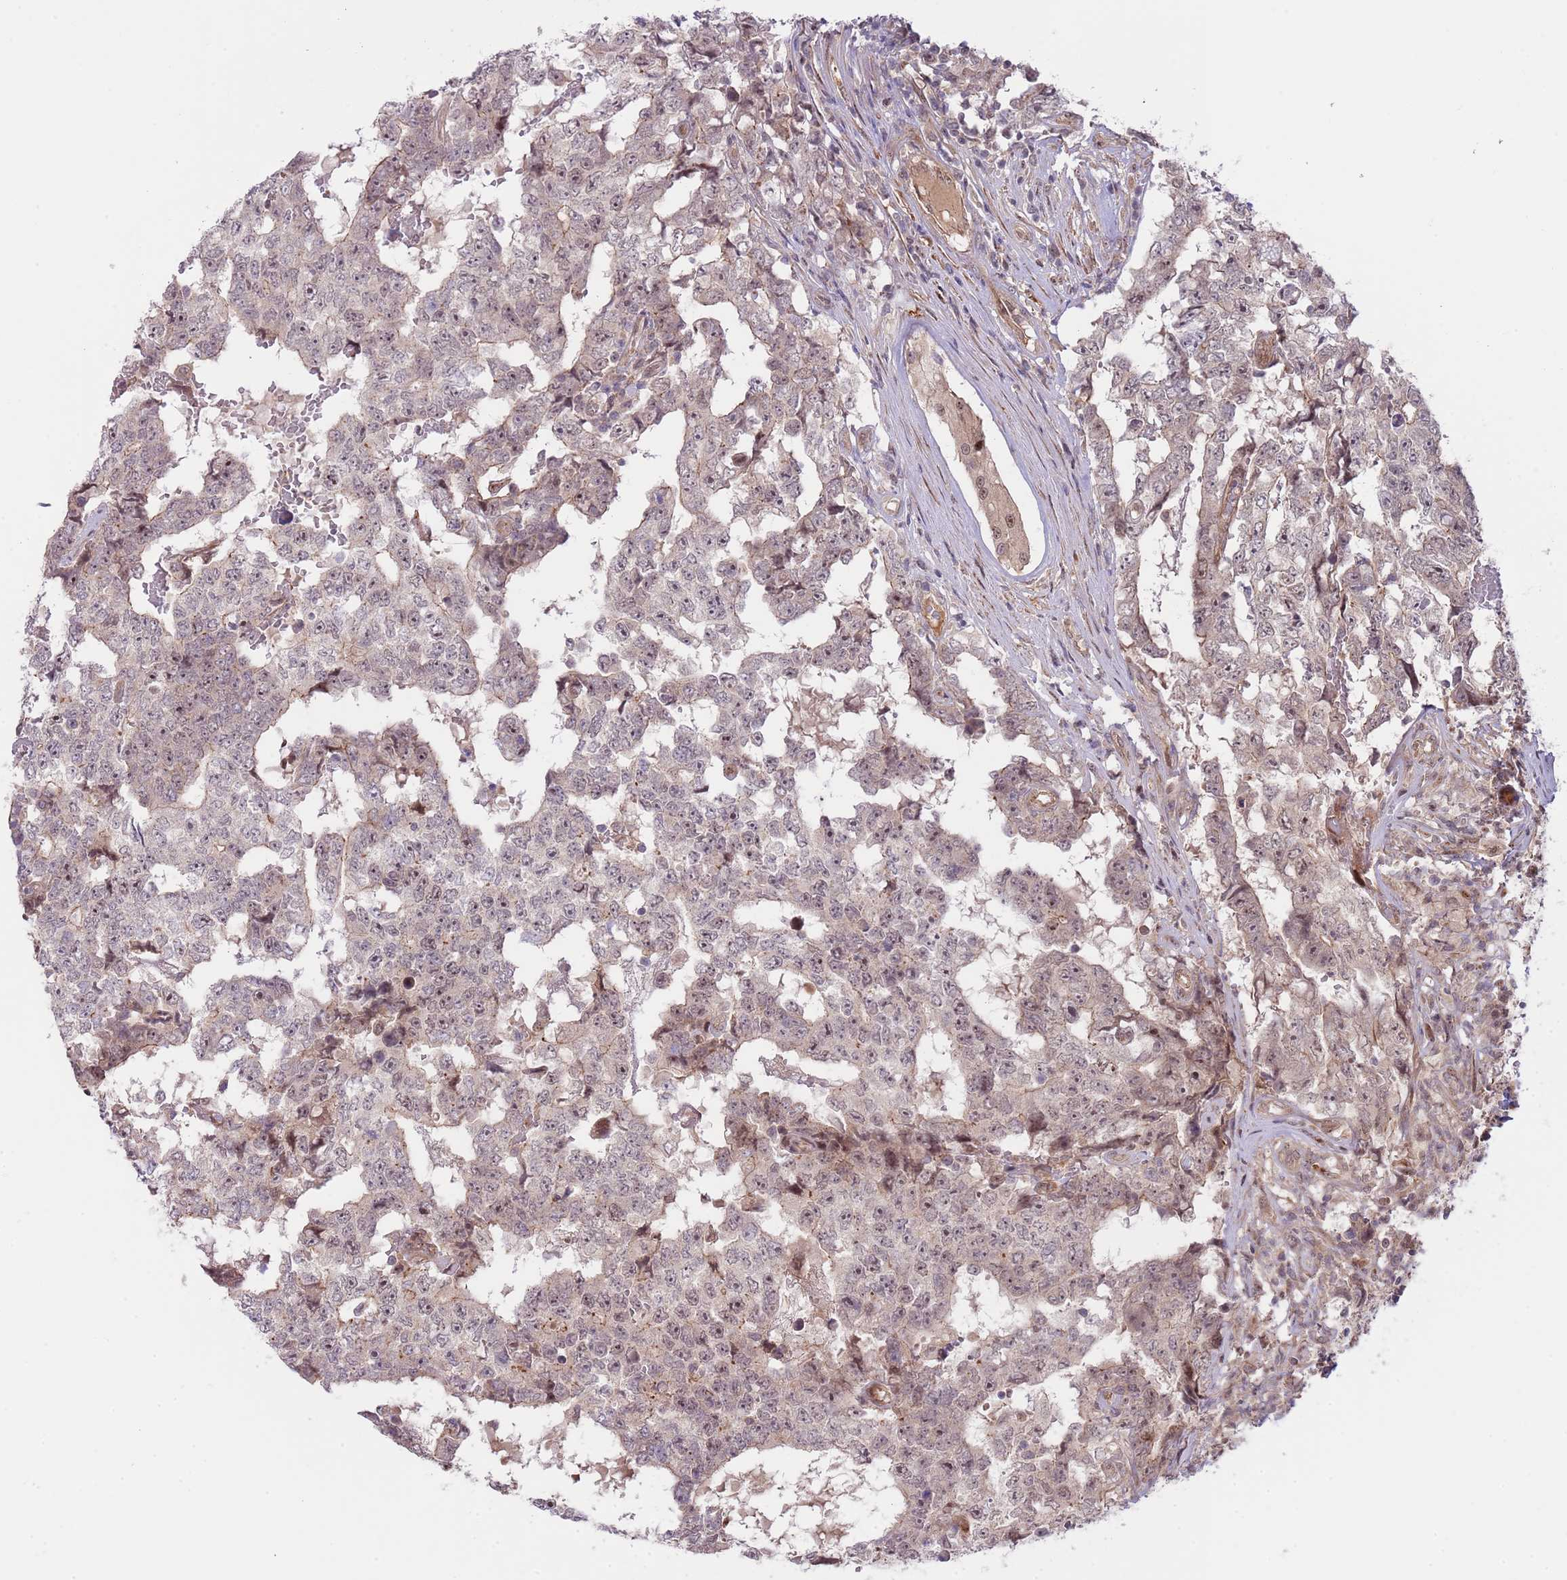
{"staining": {"intensity": "weak", "quantity": "25%-75%", "location": "nuclear"}, "tissue": "testis cancer", "cell_type": "Tumor cells", "image_type": "cancer", "snomed": [{"axis": "morphology", "description": "Carcinoma, Embryonal, NOS"}, {"axis": "topography", "description": "Testis"}], "caption": "A brown stain highlights weak nuclear positivity of a protein in human testis embryonal carcinoma tumor cells. The staining was performed using DAB (3,3'-diaminobenzidine) to visualize the protein expression in brown, while the nuclei were stained in blue with hematoxylin (Magnification: 20x).", "gene": "PRR16", "patient": {"sex": "male", "age": 25}}